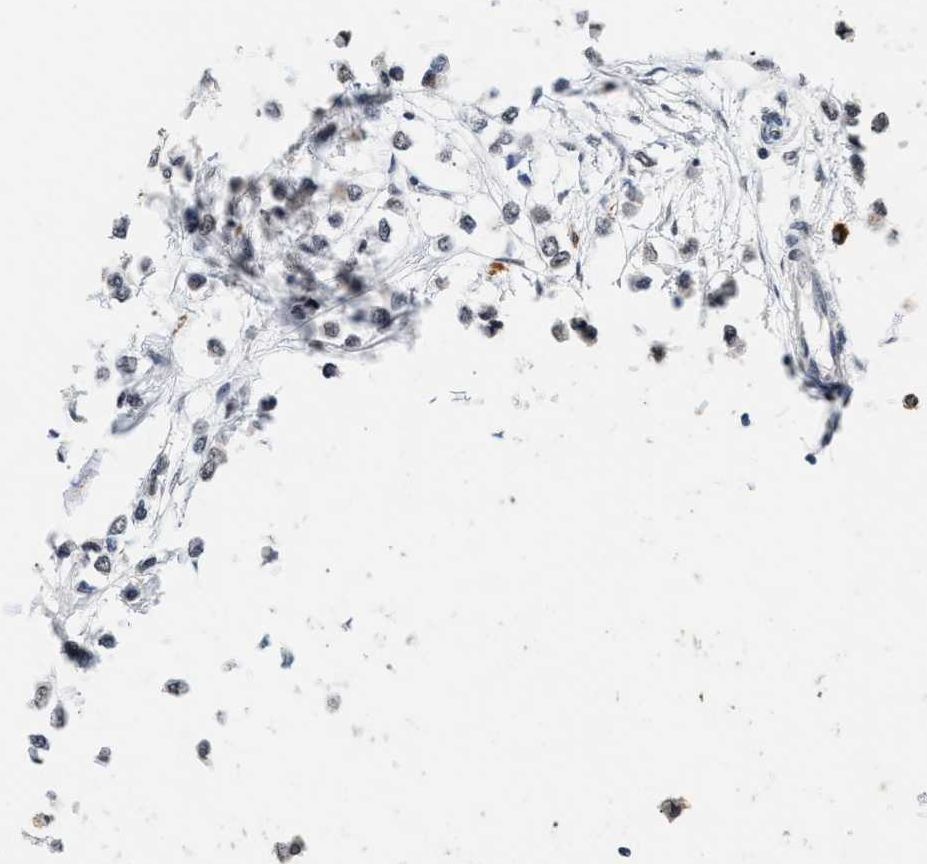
{"staining": {"intensity": "negative", "quantity": "none", "location": "none"}, "tissue": "breast cancer", "cell_type": "Tumor cells", "image_type": "cancer", "snomed": [{"axis": "morphology", "description": "Lobular carcinoma"}, {"axis": "topography", "description": "Breast"}], "caption": "Lobular carcinoma (breast) was stained to show a protein in brown. There is no significant staining in tumor cells.", "gene": "THOC1", "patient": {"sex": "female", "age": 51}}